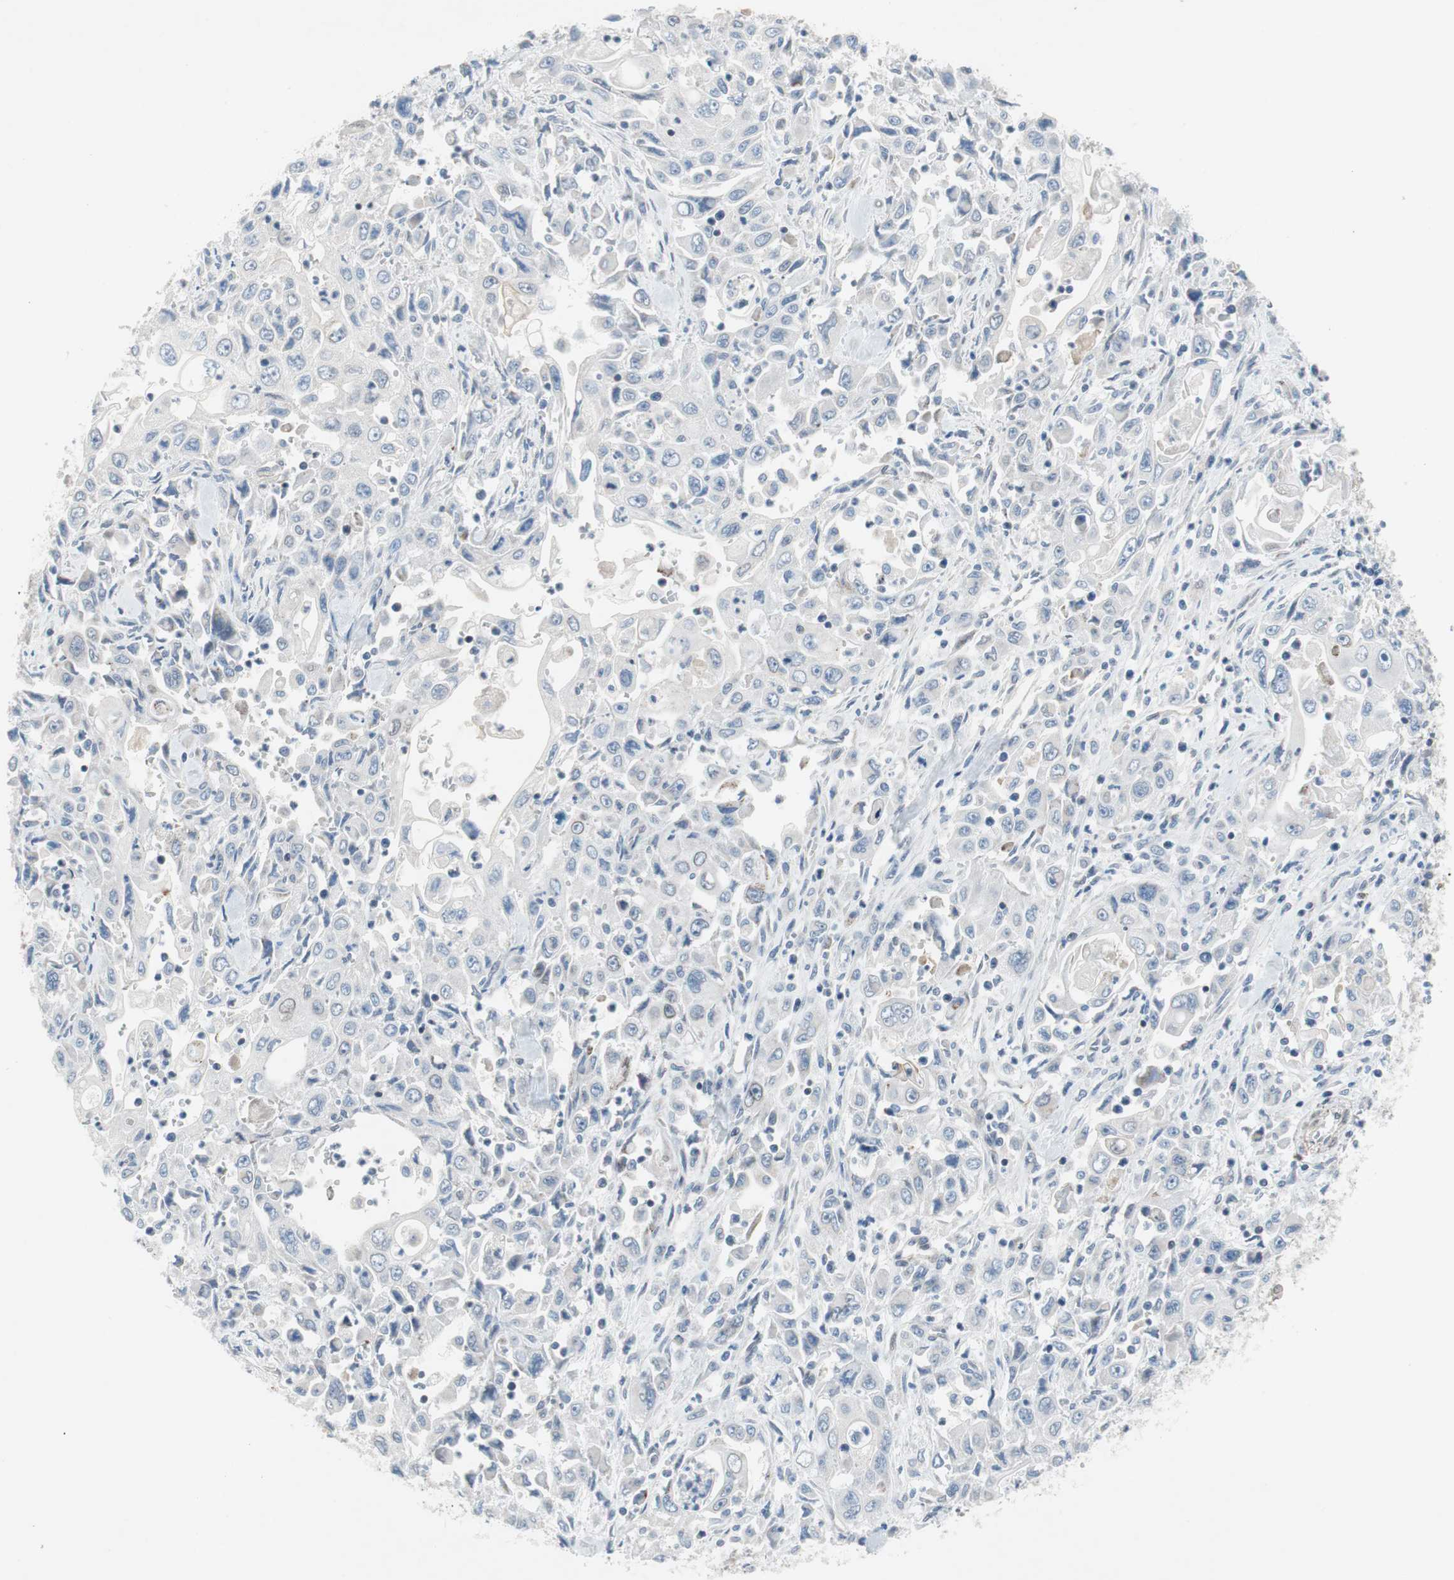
{"staining": {"intensity": "negative", "quantity": "none", "location": "none"}, "tissue": "pancreatic cancer", "cell_type": "Tumor cells", "image_type": "cancer", "snomed": [{"axis": "morphology", "description": "Adenocarcinoma, NOS"}, {"axis": "topography", "description": "Pancreas"}], "caption": "Immunohistochemistry (IHC) micrograph of neoplastic tissue: pancreatic cancer (adenocarcinoma) stained with DAB (3,3'-diaminobenzidine) demonstrates no significant protein staining in tumor cells. (Brightfield microscopy of DAB immunohistochemistry at high magnification).", "gene": "ARNT2", "patient": {"sex": "male", "age": 70}}